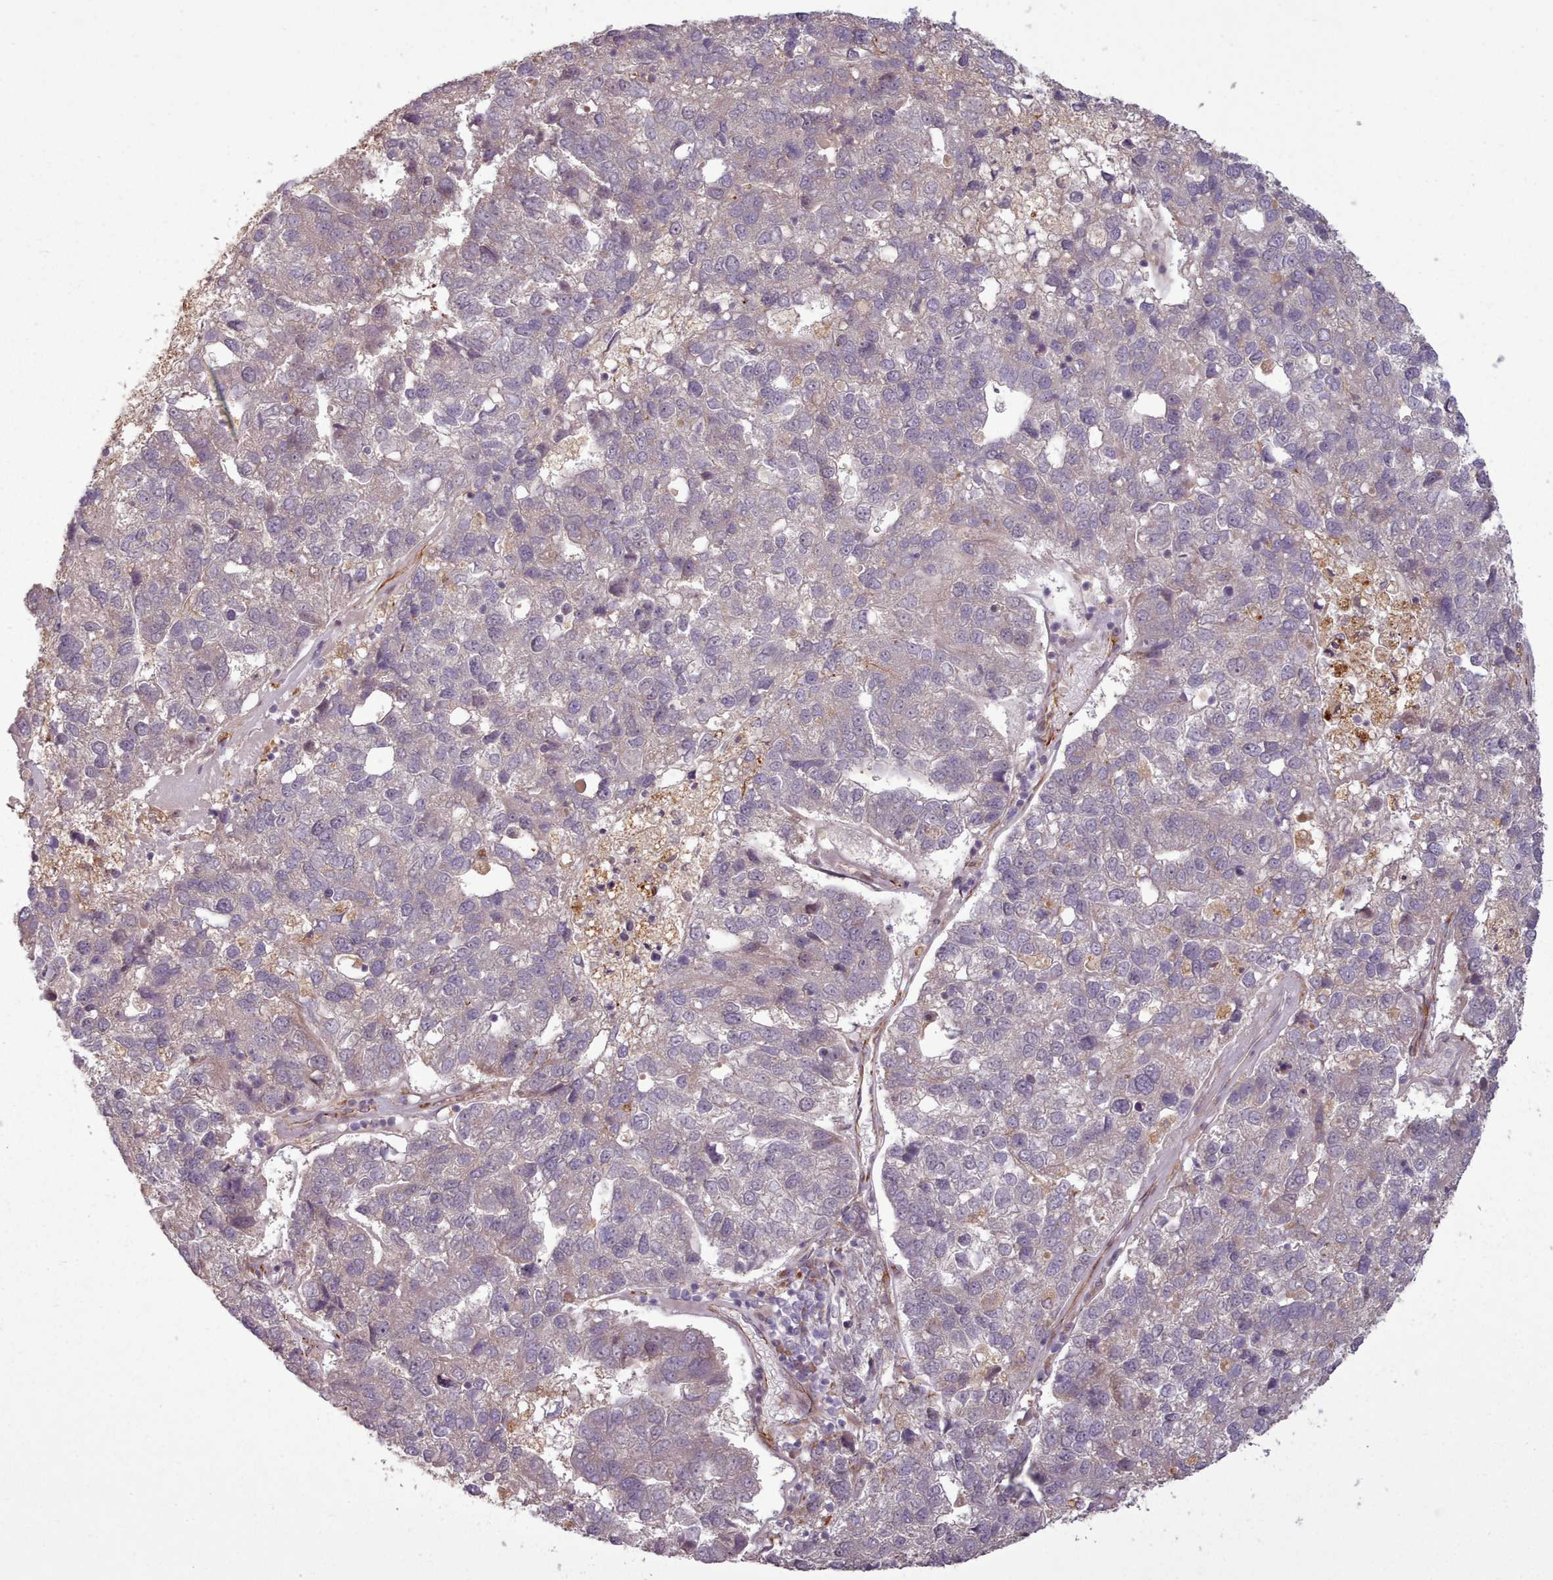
{"staining": {"intensity": "negative", "quantity": "none", "location": "none"}, "tissue": "pancreatic cancer", "cell_type": "Tumor cells", "image_type": "cancer", "snomed": [{"axis": "morphology", "description": "Adenocarcinoma, NOS"}, {"axis": "topography", "description": "Pancreas"}], "caption": "This is a micrograph of immunohistochemistry staining of pancreatic adenocarcinoma, which shows no staining in tumor cells. (DAB (3,3'-diaminobenzidine) IHC with hematoxylin counter stain).", "gene": "GBGT1", "patient": {"sex": "female", "age": 61}}